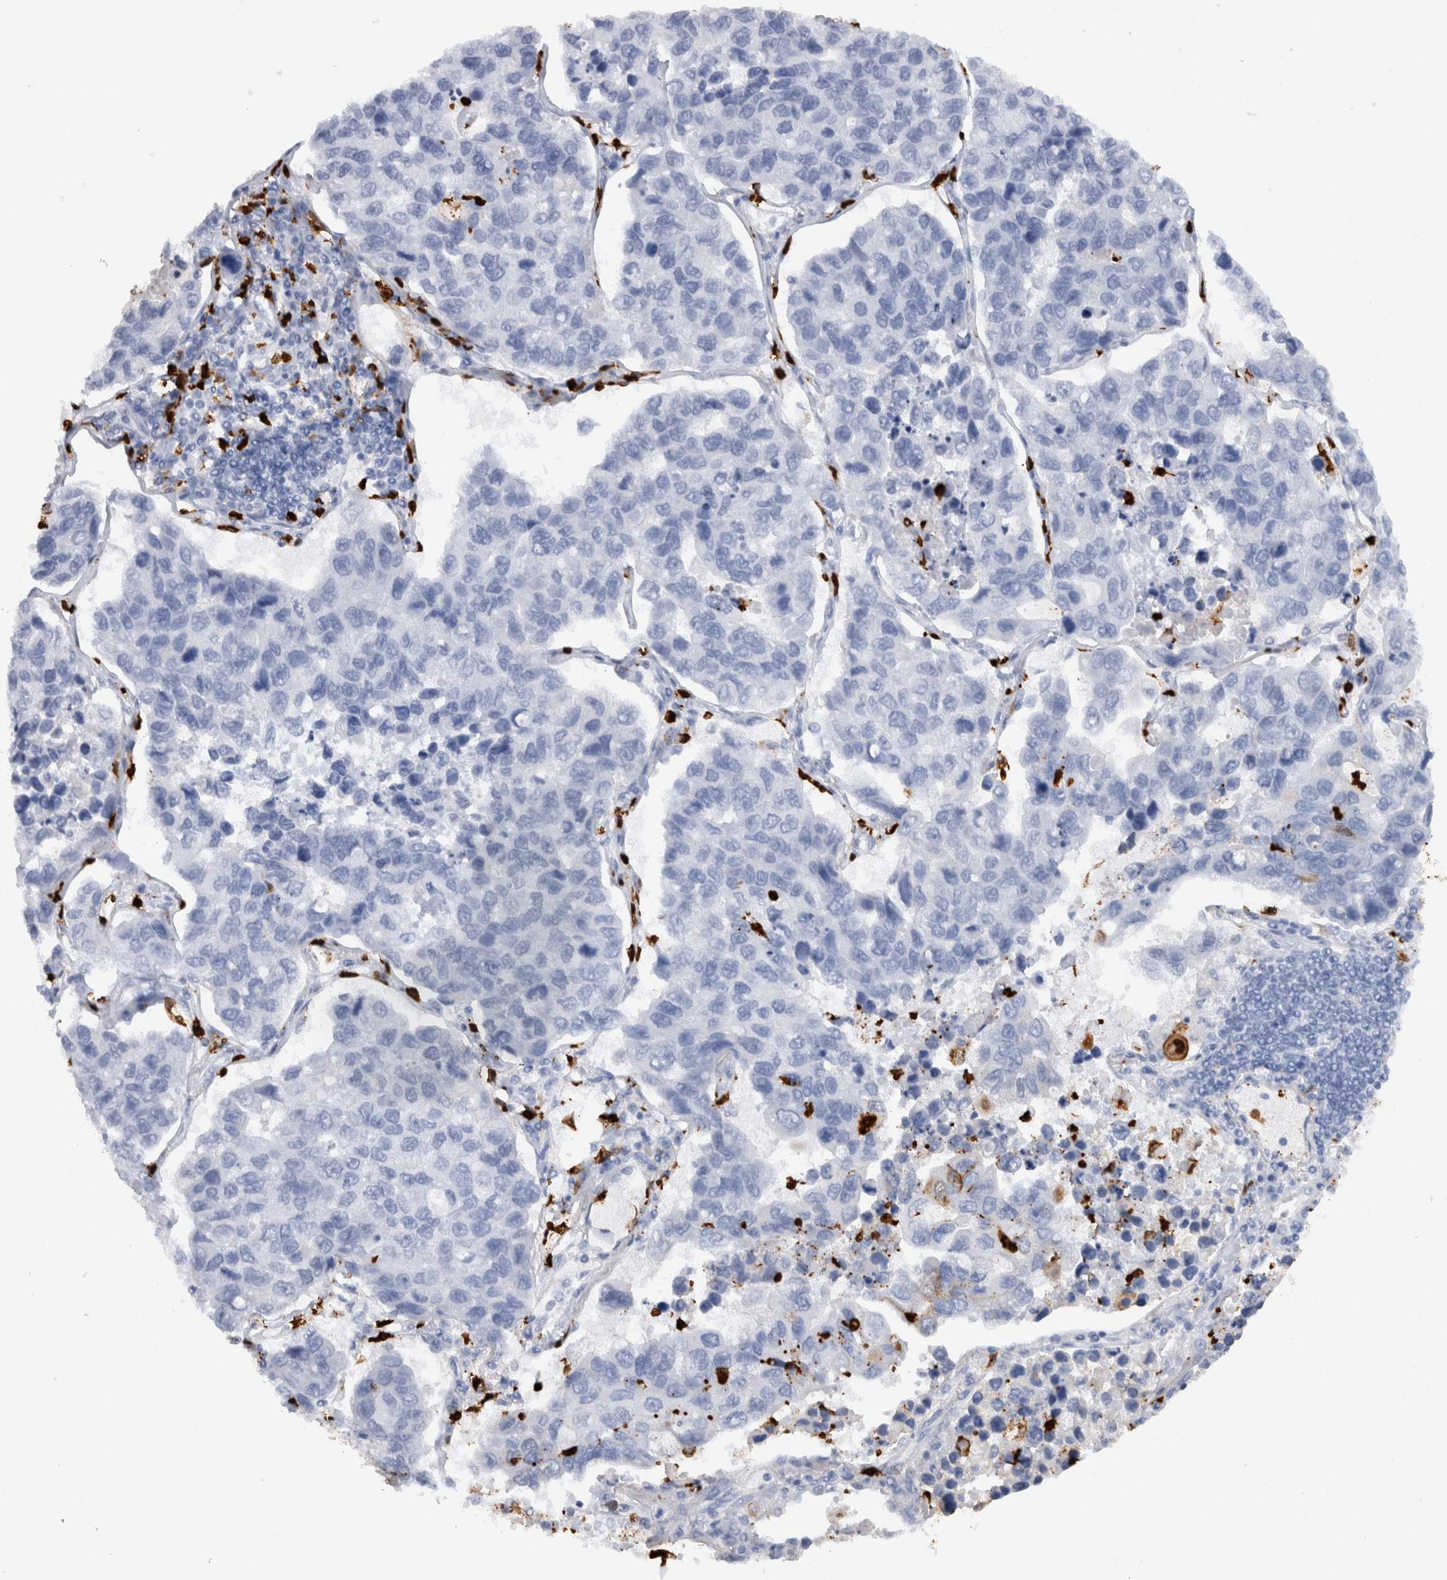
{"staining": {"intensity": "negative", "quantity": "none", "location": "none"}, "tissue": "lung cancer", "cell_type": "Tumor cells", "image_type": "cancer", "snomed": [{"axis": "morphology", "description": "Adenocarcinoma, NOS"}, {"axis": "topography", "description": "Lung"}], "caption": "Lung adenocarcinoma stained for a protein using immunohistochemistry reveals no positivity tumor cells.", "gene": "S100A8", "patient": {"sex": "male", "age": 64}}